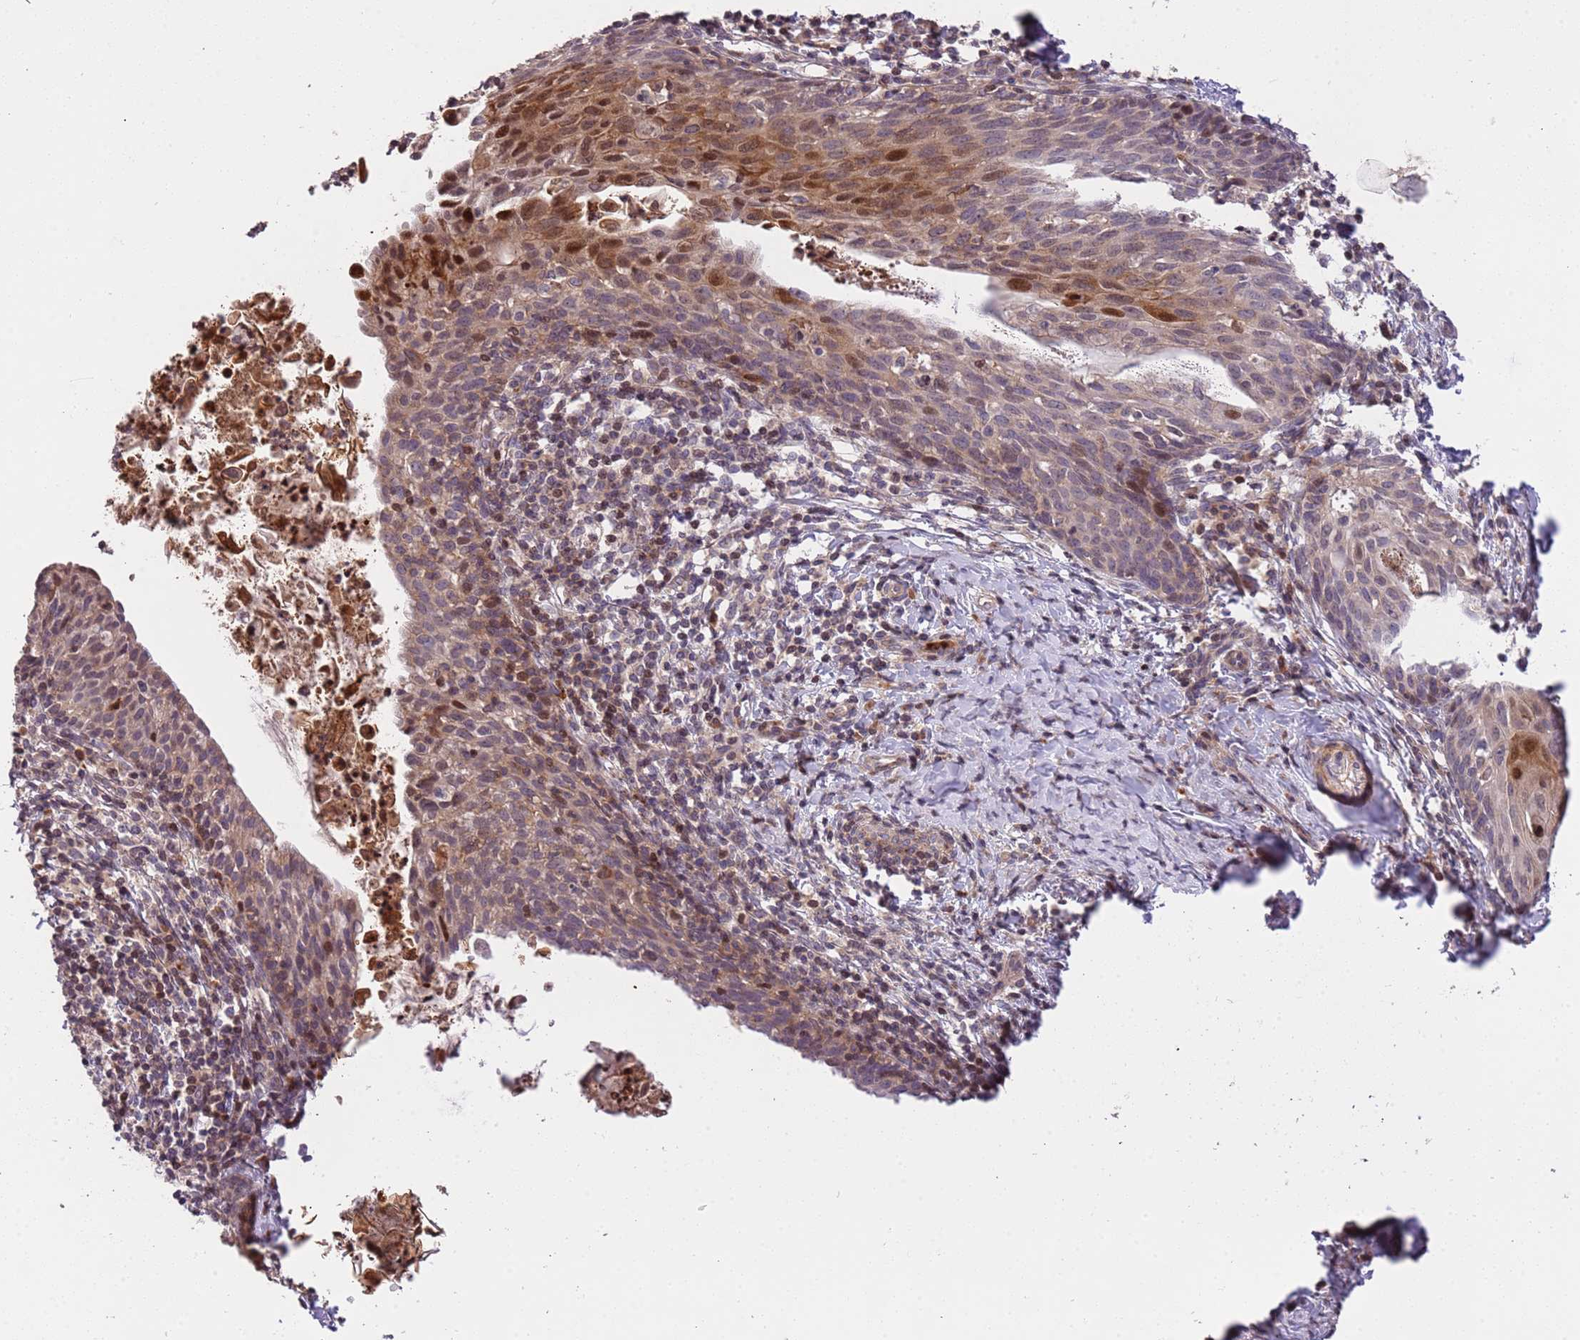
{"staining": {"intensity": "moderate", "quantity": "<25%", "location": "cytoplasmic/membranous,nuclear"}, "tissue": "cervical cancer", "cell_type": "Tumor cells", "image_type": "cancer", "snomed": [{"axis": "morphology", "description": "Squamous cell carcinoma, NOS"}, {"axis": "topography", "description": "Cervix"}], "caption": "A photomicrograph of squamous cell carcinoma (cervical) stained for a protein shows moderate cytoplasmic/membranous and nuclear brown staining in tumor cells.", "gene": "SLC16A4", "patient": {"sex": "female", "age": 52}}